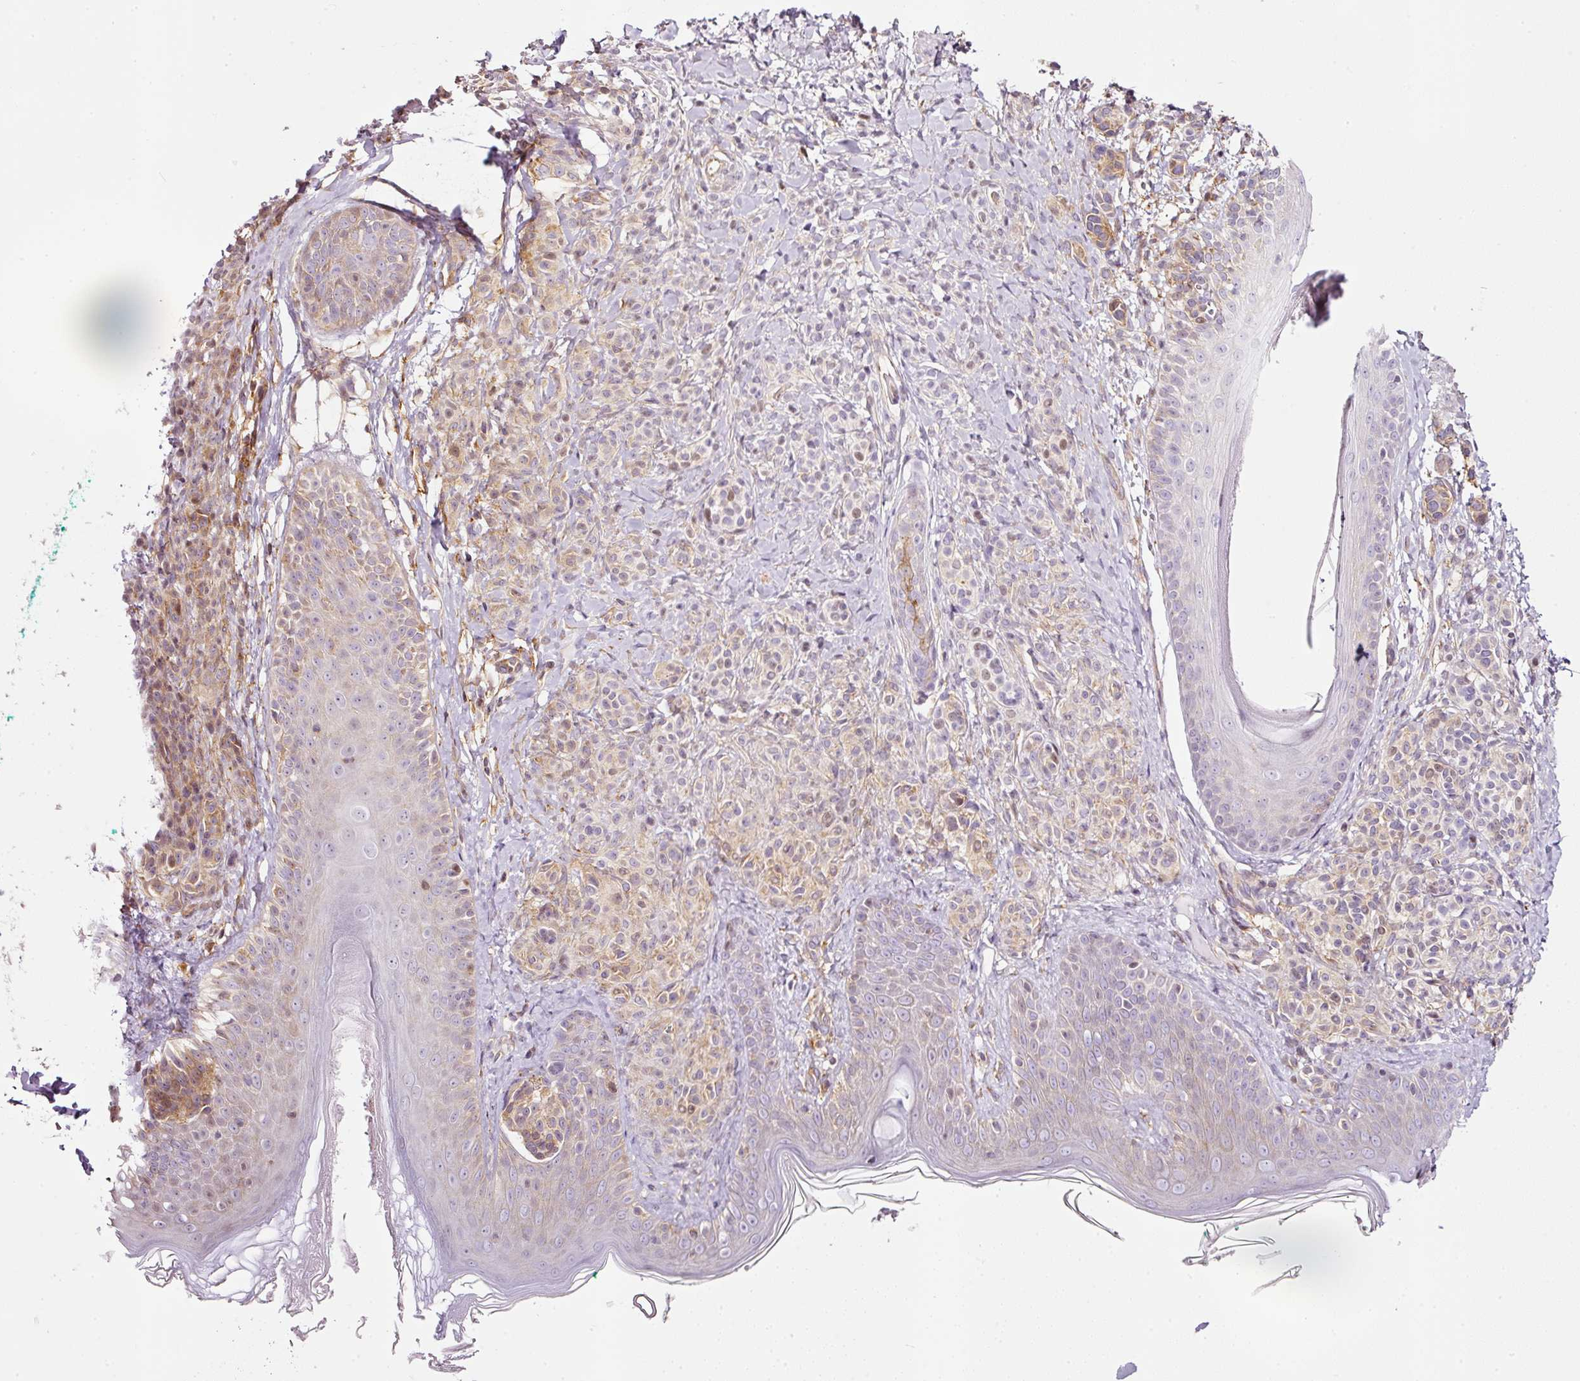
{"staining": {"intensity": "moderate", "quantity": ">75%", "location": "cytoplasmic/membranous"}, "tissue": "skin", "cell_type": "Fibroblasts", "image_type": "normal", "snomed": [{"axis": "morphology", "description": "Normal tissue, NOS"}, {"axis": "topography", "description": "Skin"}], "caption": "Immunohistochemistry (DAB) staining of normal skin displays moderate cytoplasmic/membranous protein staining in about >75% of fibroblasts. (DAB (3,3'-diaminobenzidine) IHC, brown staining for protein, blue staining for nuclei).", "gene": "SCNM1", "patient": {"sex": "male", "age": 16}}